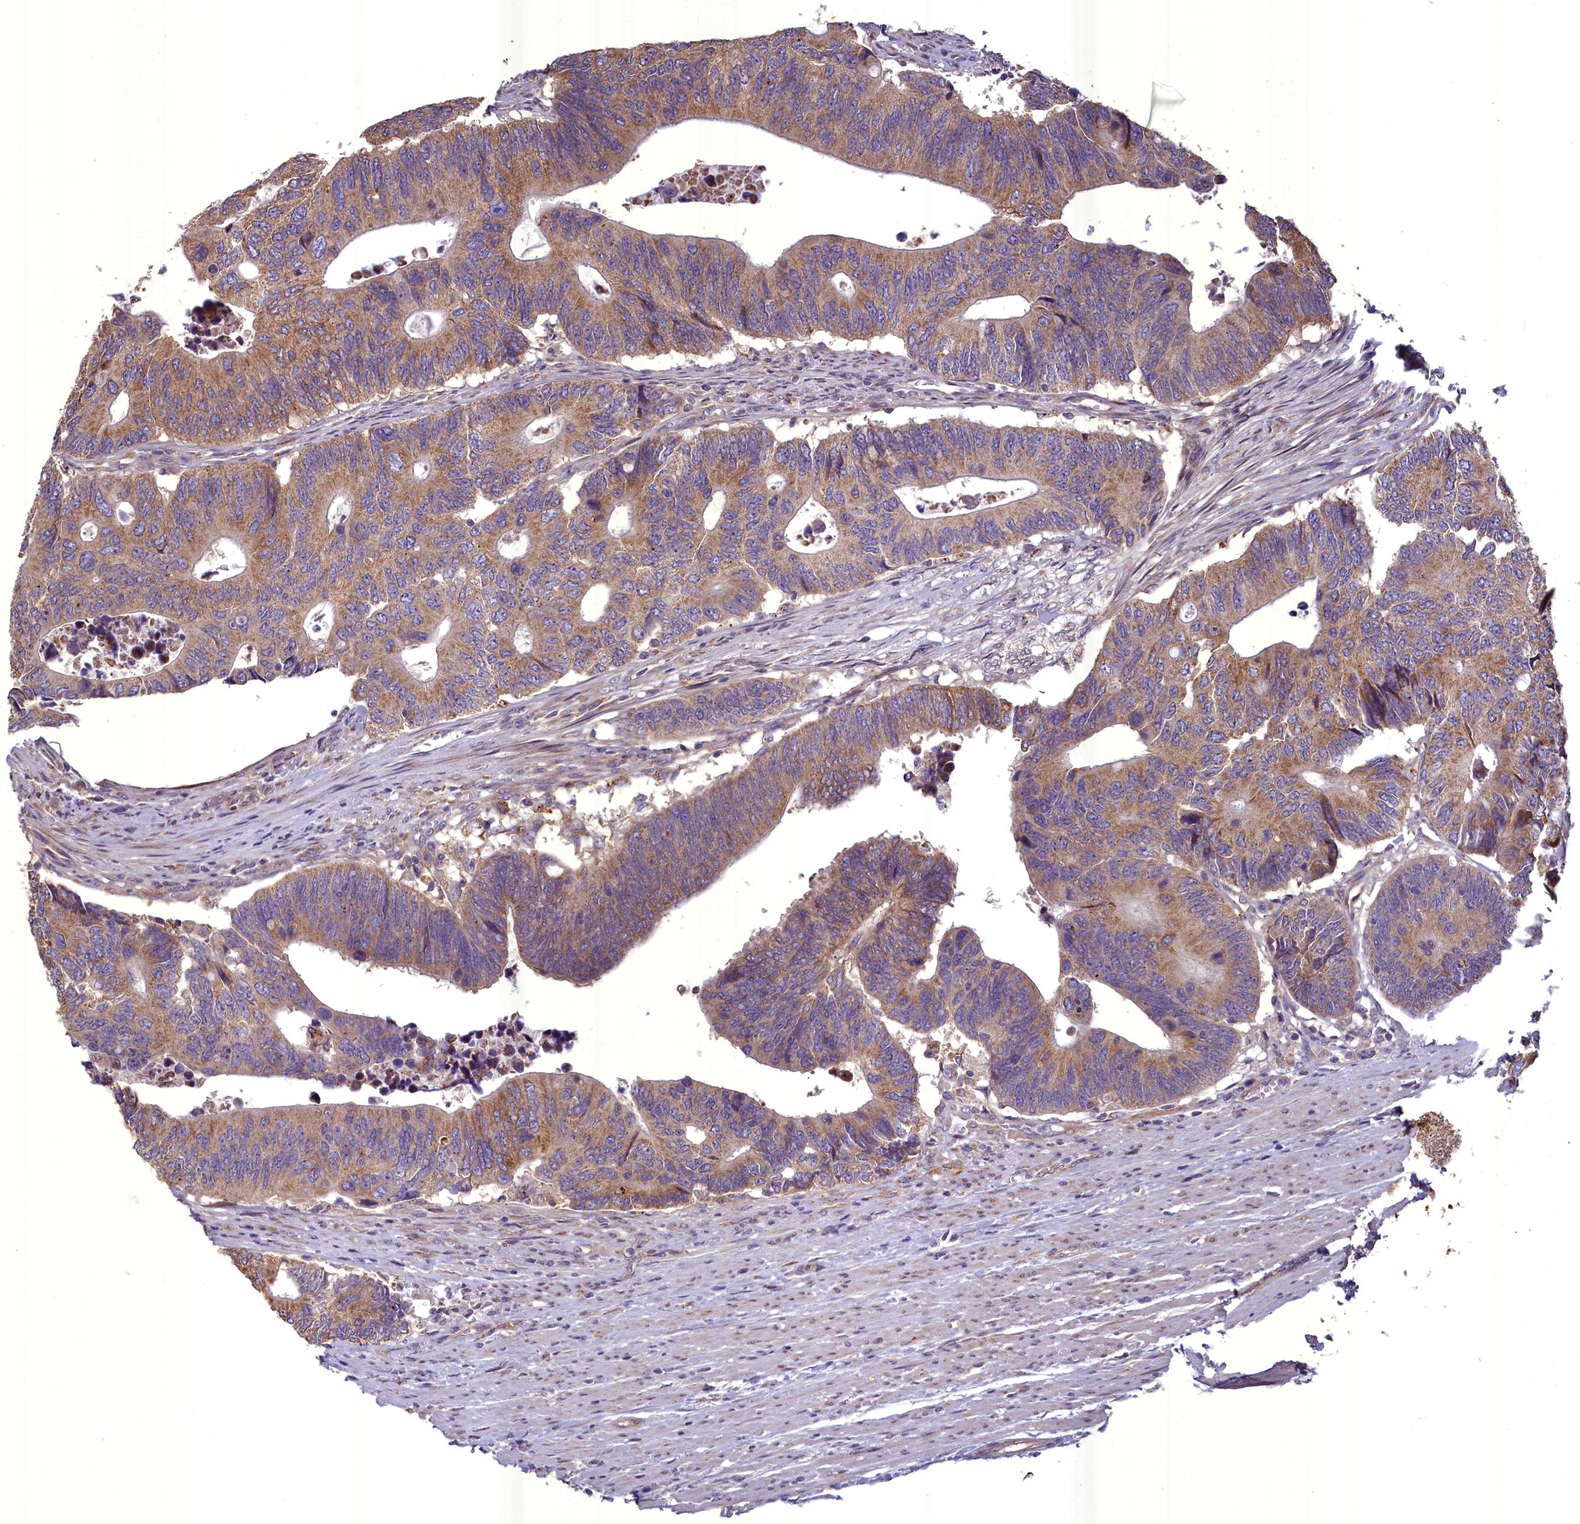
{"staining": {"intensity": "moderate", "quantity": "25%-75%", "location": "cytoplasmic/membranous"}, "tissue": "colorectal cancer", "cell_type": "Tumor cells", "image_type": "cancer", "snomed": [{"axis": "morphology", "description": "Adenocarcinoma, NOS"}, {"axis": "topography", "description": "Colon"}], "caption": "Tumor cells reveal medium levels of moderate cytoplasmic/membranous positivity in about 25%-75% of cells in adenocarcinoma (colorectal). Immunohistochemistry stains the protein of interest in brown and the nuclei are stained blue.", "gene": "ACAD8", "patient": {"sex": "male", "age": 87}}